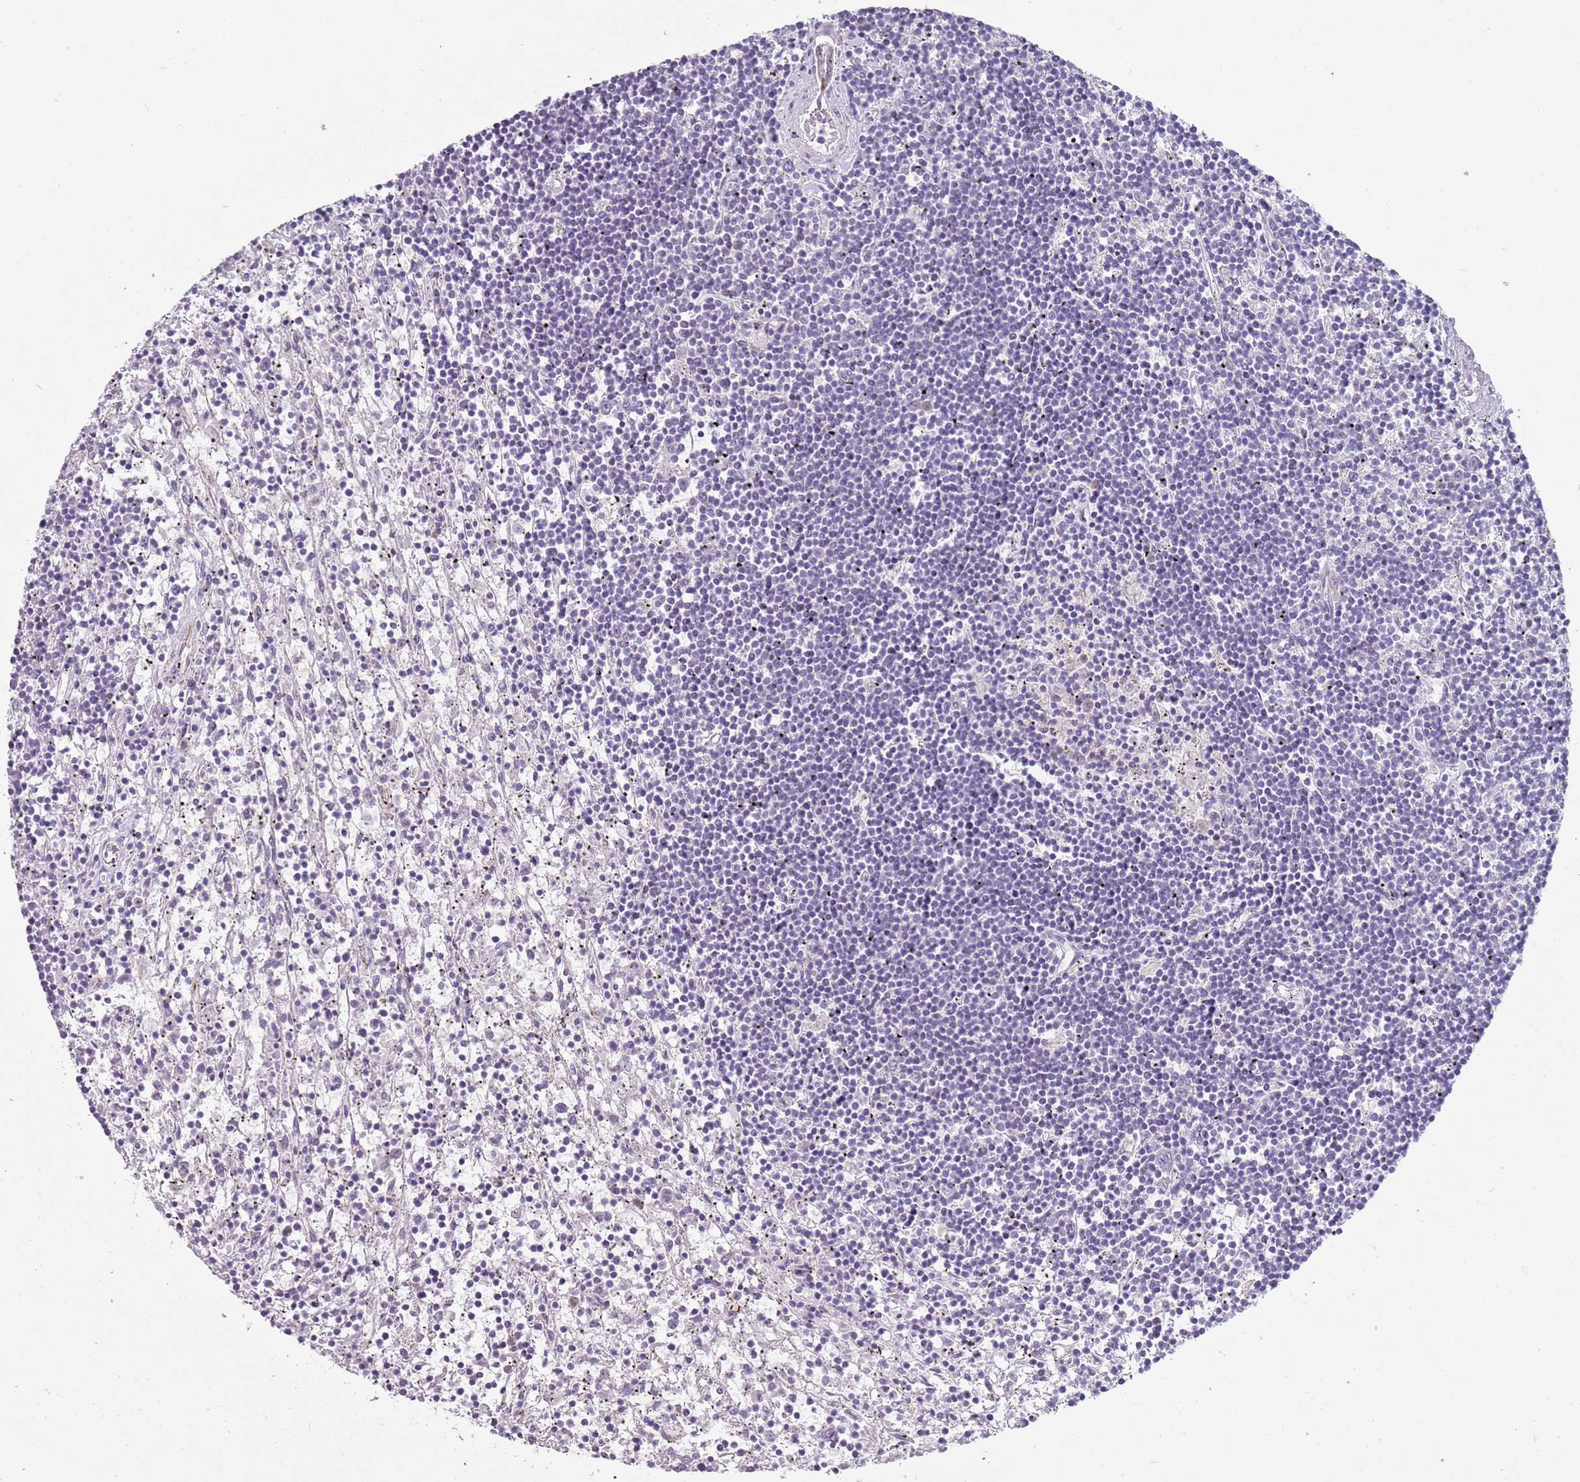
{"staining": {"intensity": "negative", "quantity": "none", "location": "none"}, "tissue": "lymphoma", "cell_type": "Tumor cells", "image_type": "cancer", "snomed": [{"axis": "morphology", "description": "Malignant lymphoma, non-Hodgkin's type, Low grade"}, {"axis": "topography", "description": "Spleen"}], "caption": "High power microscopy photomicrograph of an immunohistochemistry image of malignant lymphoma, non-Hodgkin's type (low-grade), revealing no significant staining in tumor cells.", "gene": "ZNF583", "patient": {"sex": "male", "age": 76}}